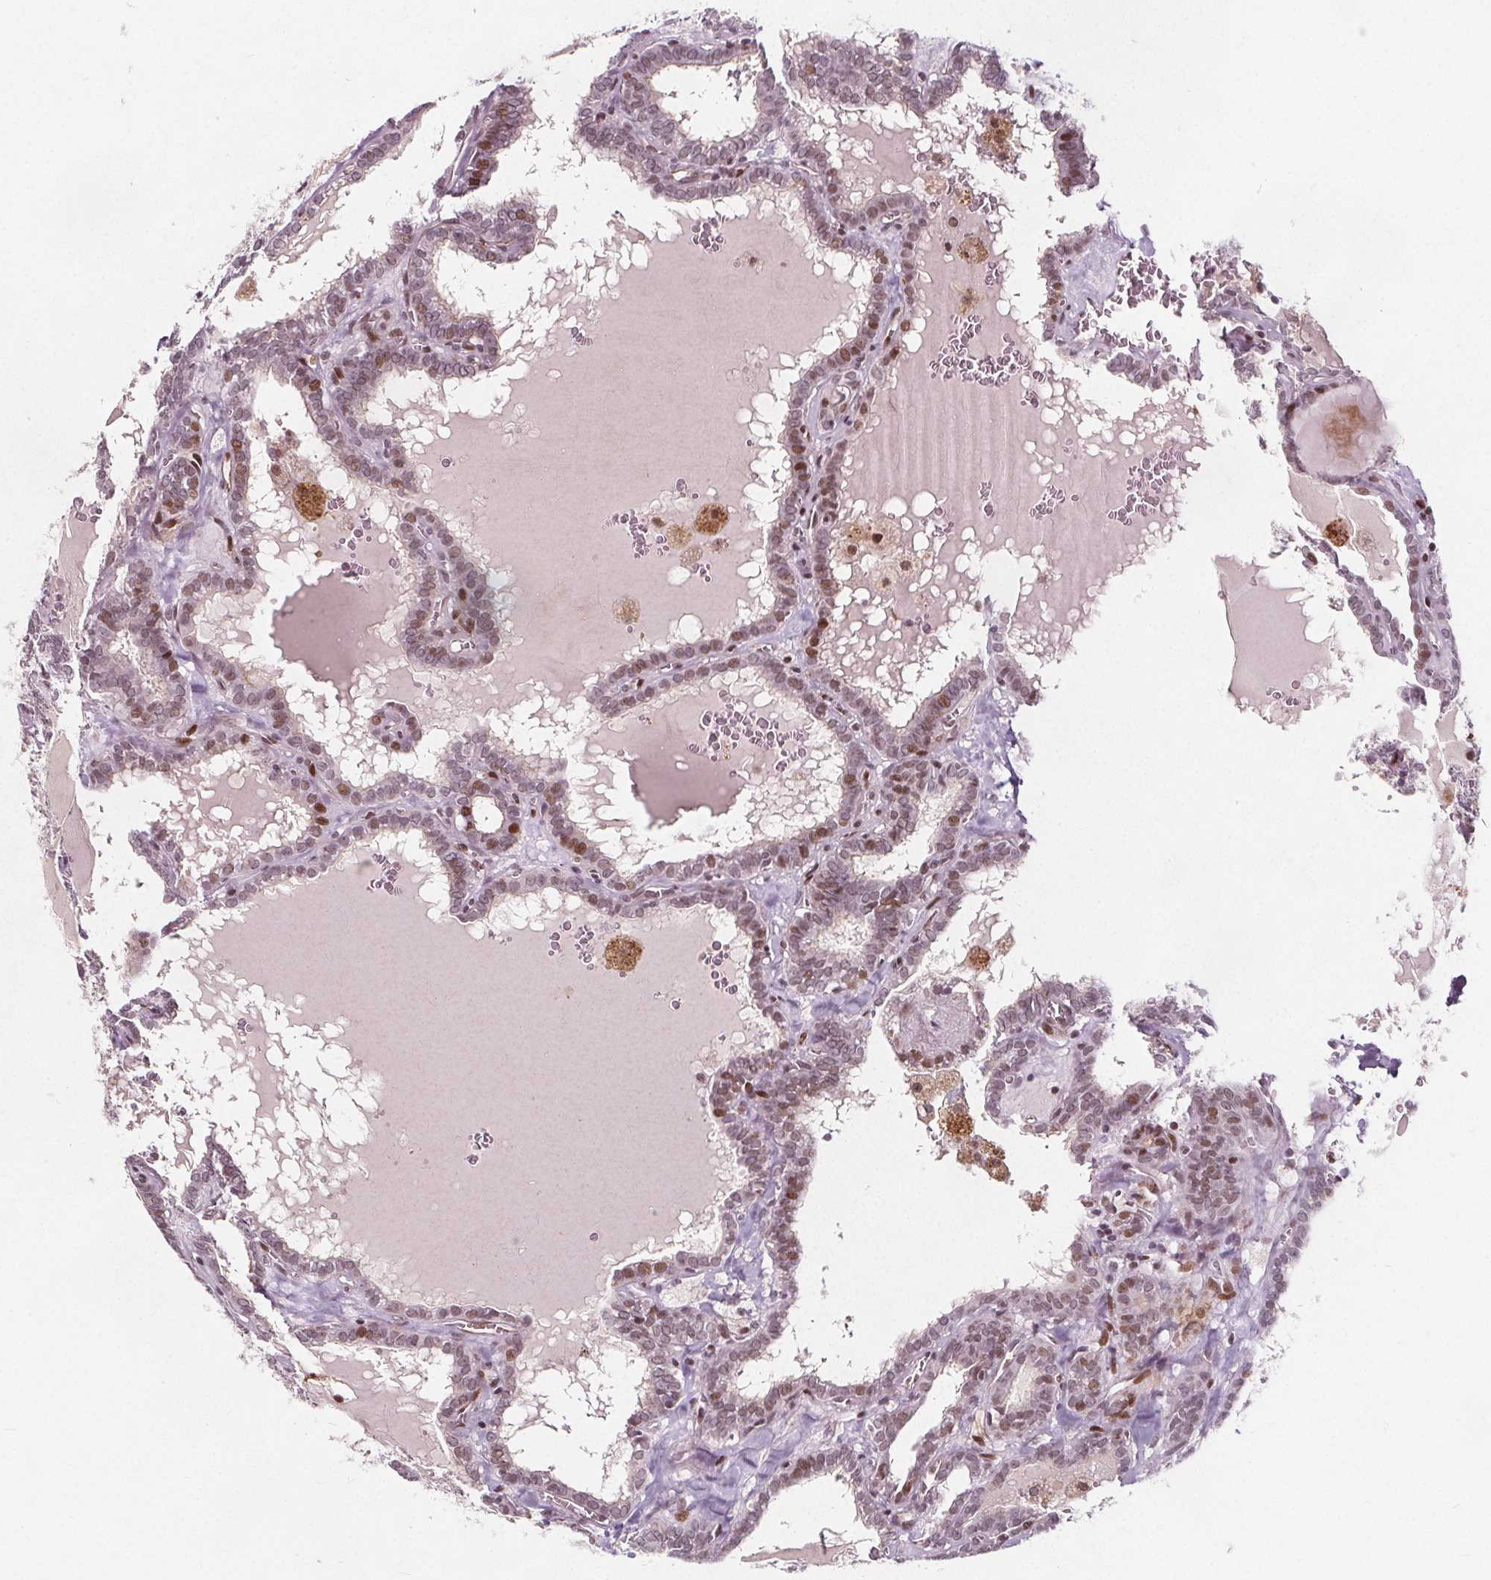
{"staining": {"intensity": "moderate", "quantity": ">75%", "location": "nuclear"}, "tissue": "thyroid cancer", "cell_type": "Tumor cells", "image_type": "cancer", "snomed": [{"axis": "morphology", "description": "Papillary adenocarcinoma, NOS"}, {"axis": "topography", "description": "Thyroid gland"}], "caption": "This is an image of IHC staining of thyroid cancer, which shows moderate staining in the nuclear of tumor cells.", "gene": "TAF6L", "patient": {"sex": "female", "age": 39}}